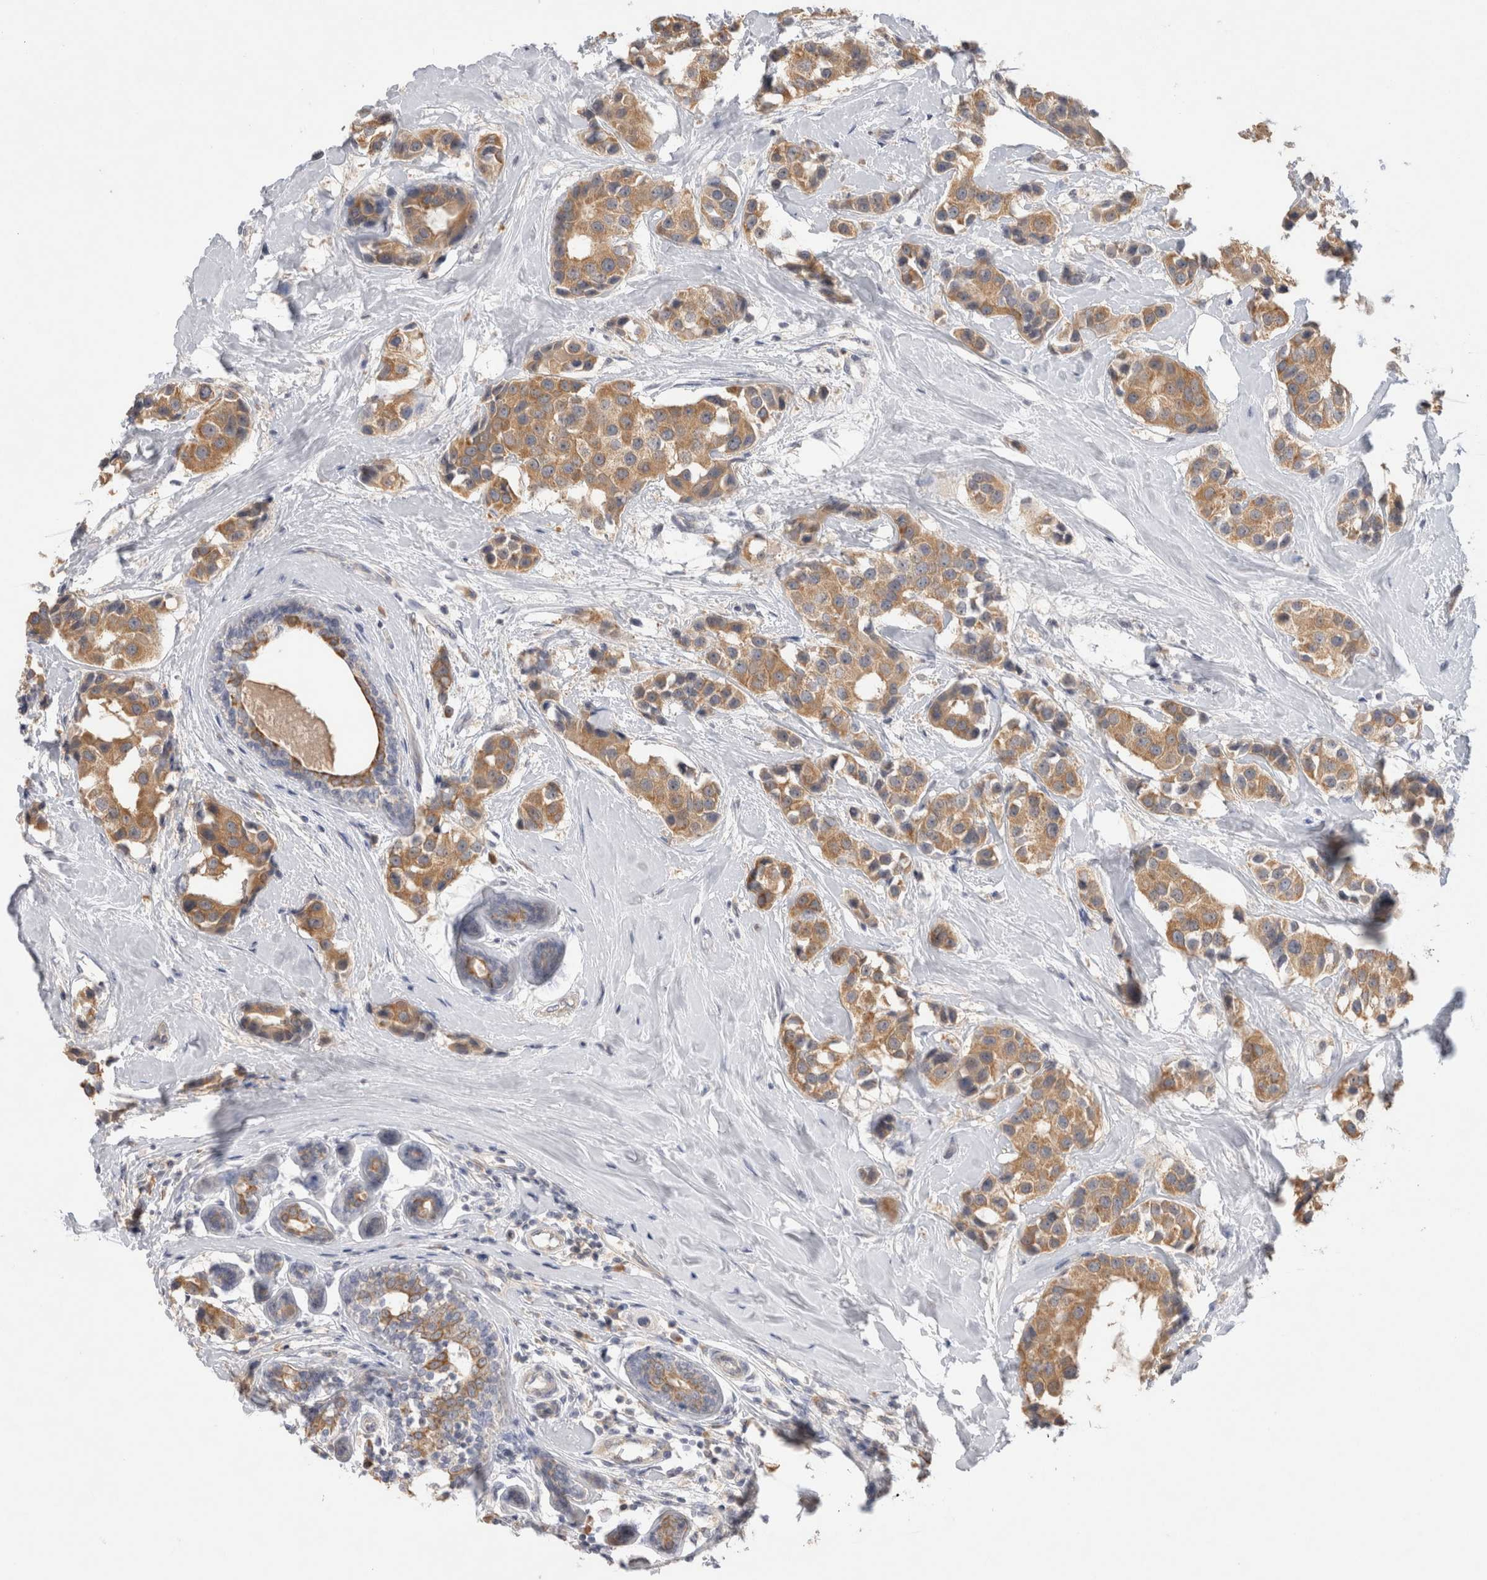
{"staining": {"intensity": "moderate", "quantity": ">75%", "location": "cytoplasmic/membranous"}, "tissue": "breast cancer", "cell_type": "Tumor cells", "image_type": "cancer", "snomed": [{"axis": "morphology", "description": "Normal tissue, NOS"}, {"axis": "morphology", "description": "Duct carcinoma"}, {"axis": "topography", "description": "Breast"}], "caption": "A brown stain labels moderate cytoplasmic/membranous staining of a protein in human breast invasive ductal carcinoma tumor cells.", "gene": "GAS1", "patient": {"sex": "female", "age": 39}}